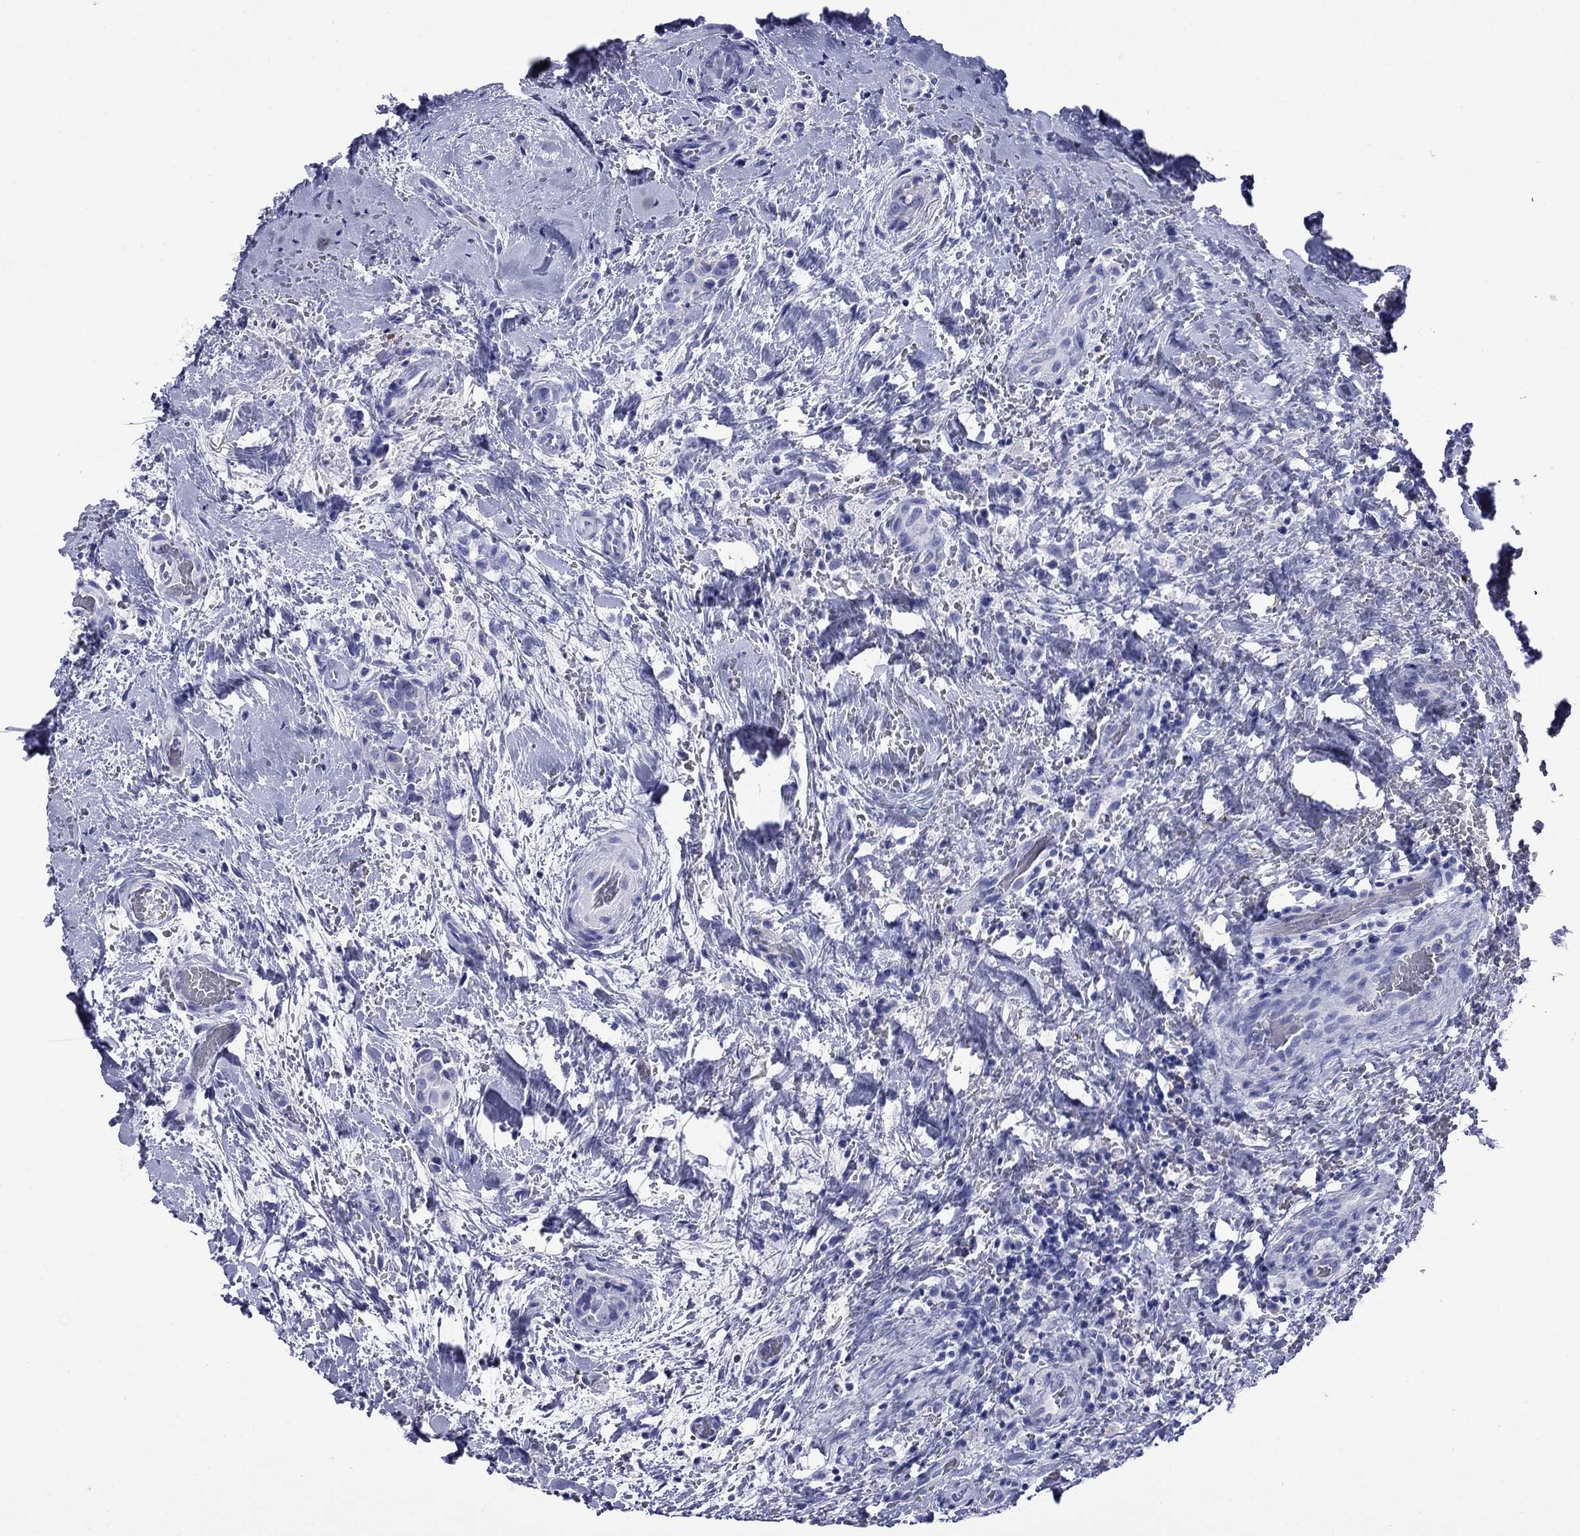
{"staining": {"intensity": "negative", "quantity": "none", "location": "none"}, "tissue": "thyroid cancer", "cell_type": "Tumor cells", "image_type": "cancer", "snomed": [{"axis": "morphology", "description": "Papillary adenocarcinoma, NOS"}, {"axis": "topography", "description": "Thyroid gland"}], "caption": "This is an IHC micrograph of human thyroid cancer (papillary adenocarcinoma). There is no staining in tumor cells.", "gene": "ROM1", "patient": {"sex": "male", "age": 61}}